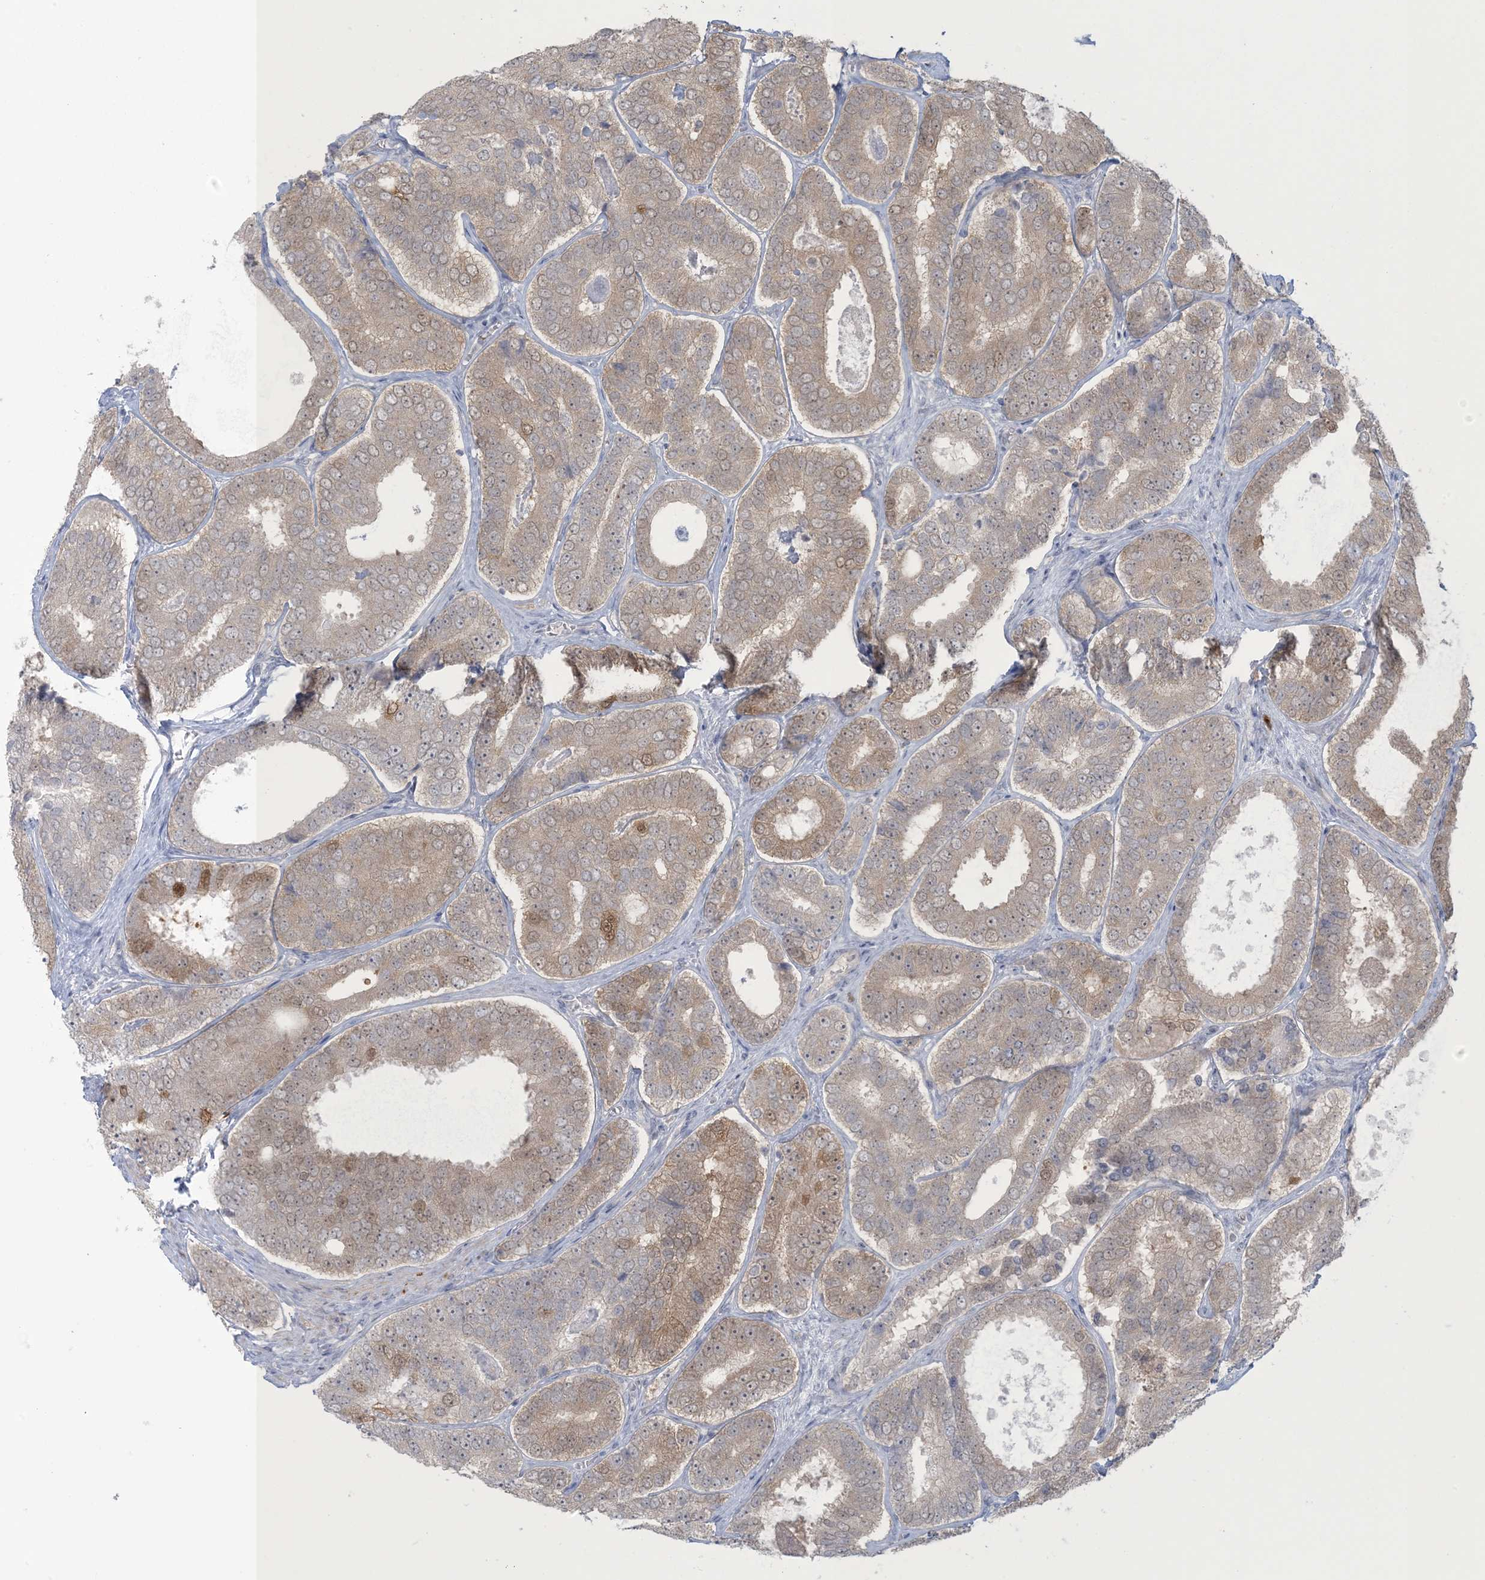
{"staining": {"intensity": "weak", "quantity": "25%-75%", "location": "cytoplasmic/membranous,nuclear"}, "tissue": "prostate cancer", "cell_type": "Tumor cells", "image_type": "cancer", "snomed": [{"axis": "morphology", "description": "Adenocarcinoma, High grade"}, {"axis": "topography", "description": "Prostate"}], "caption": "Immunohistochemistry (IHC) of human high-grade adenocarcinoma (prostate) demonstrates low levels of weak cytoplasmic/membranous and nuclear expression in about 25%-75% of tumor cells. (DAB IHC with brightfield microscopy, high magnification).", "gene": "NRBP2", "patient": {"sex": "male", "age": 56}}